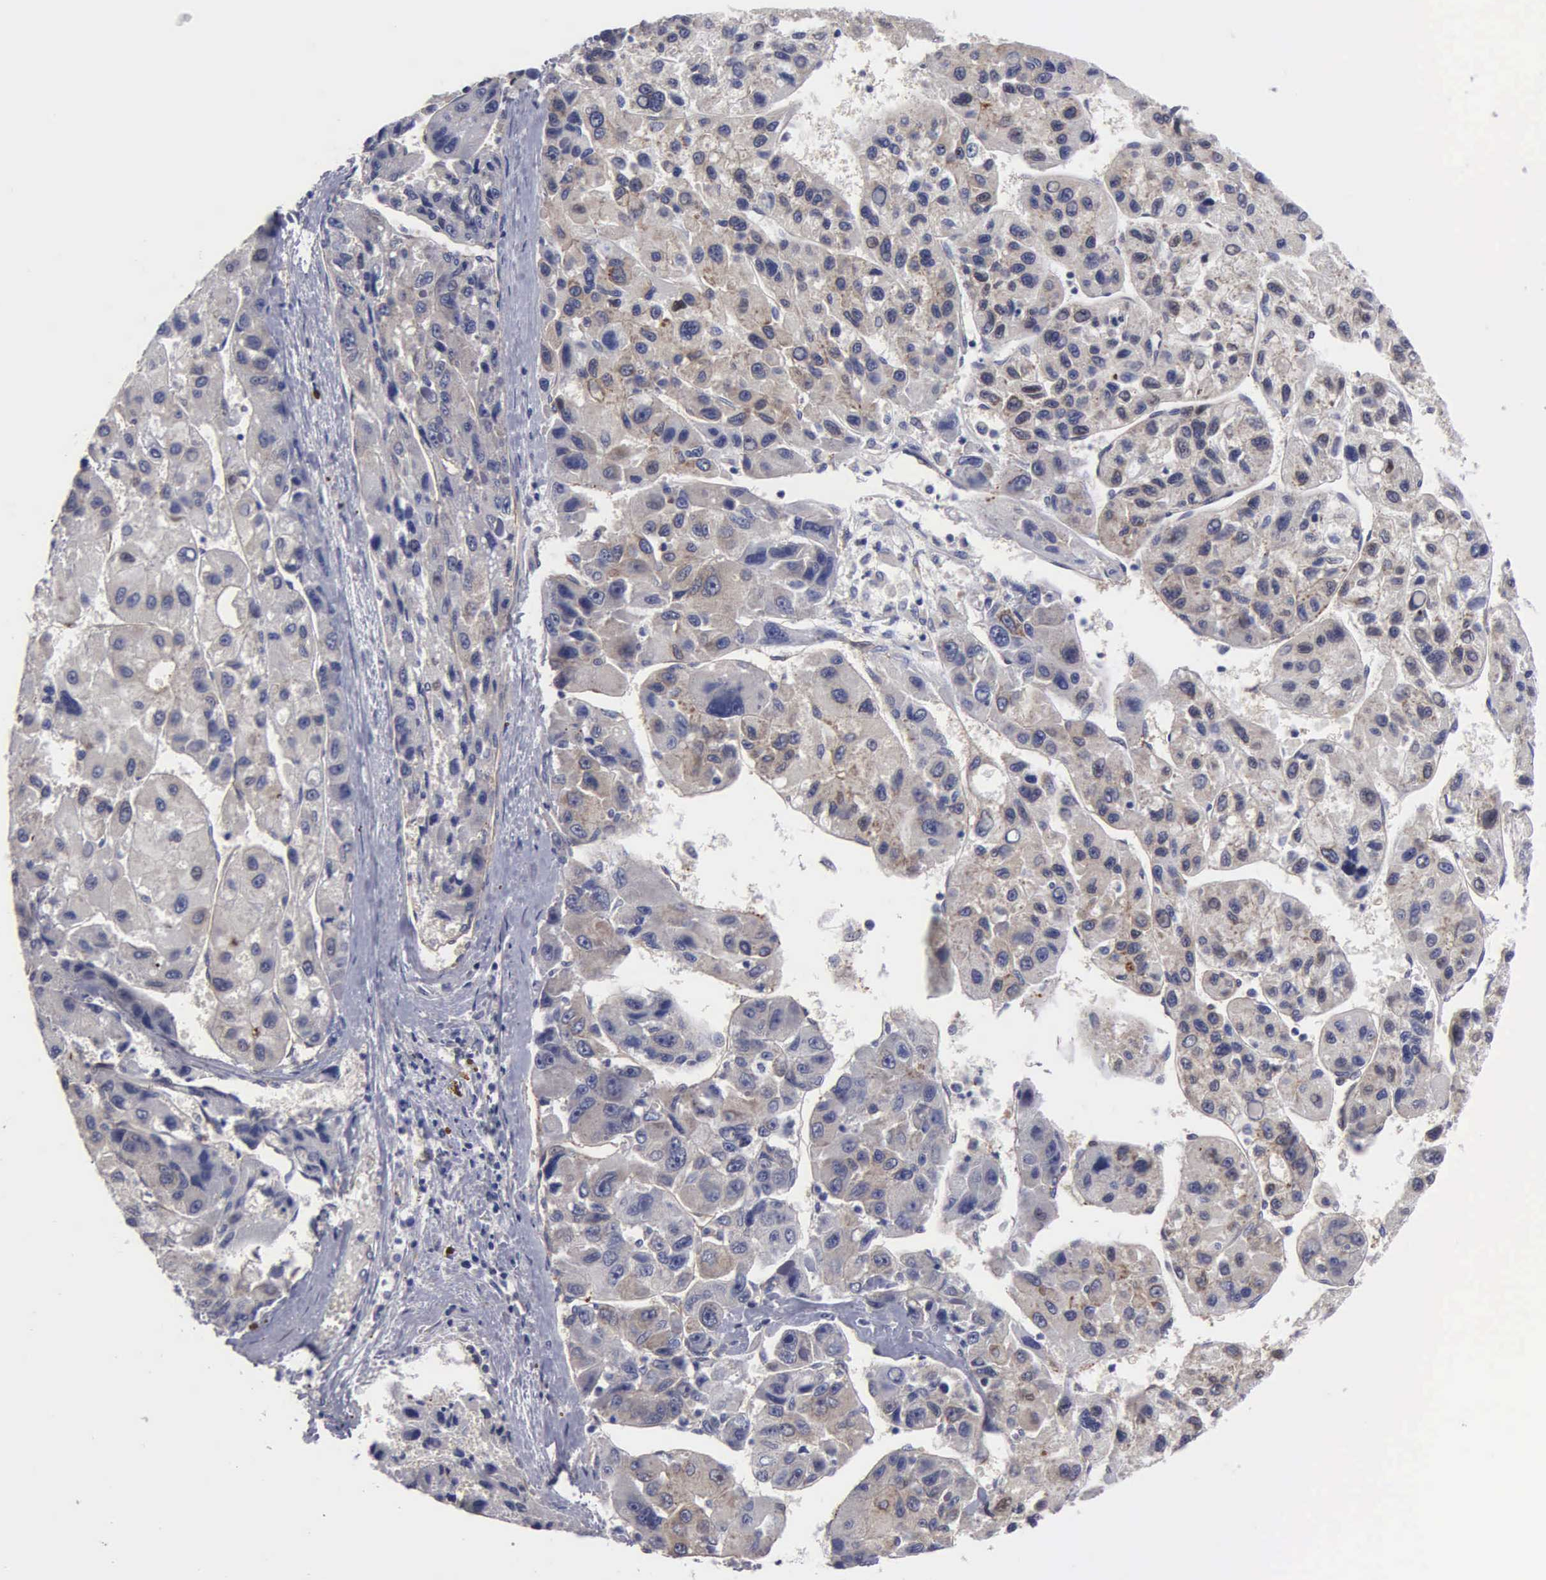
{"staining": {"intensity": "weak", "quantity": "25%-75%", "location": "cytoplasmic/membranous"}, "tissue": "liver cancer", "cell_type": "Tumor cells", "image_type": "cancer", "snomed": [{"axis": "morphology", "description": "Carcinoma, Hepatocellular, NOS"}, {"axis": "topography", "description": "Liver"}], "caption": "Liver cancer (hepatocellular carcinoma) stained with a protein marker reveals weak staining in tumor cells.", "gene": "RDX", "patient": {"sex": "male", "age": 64}}